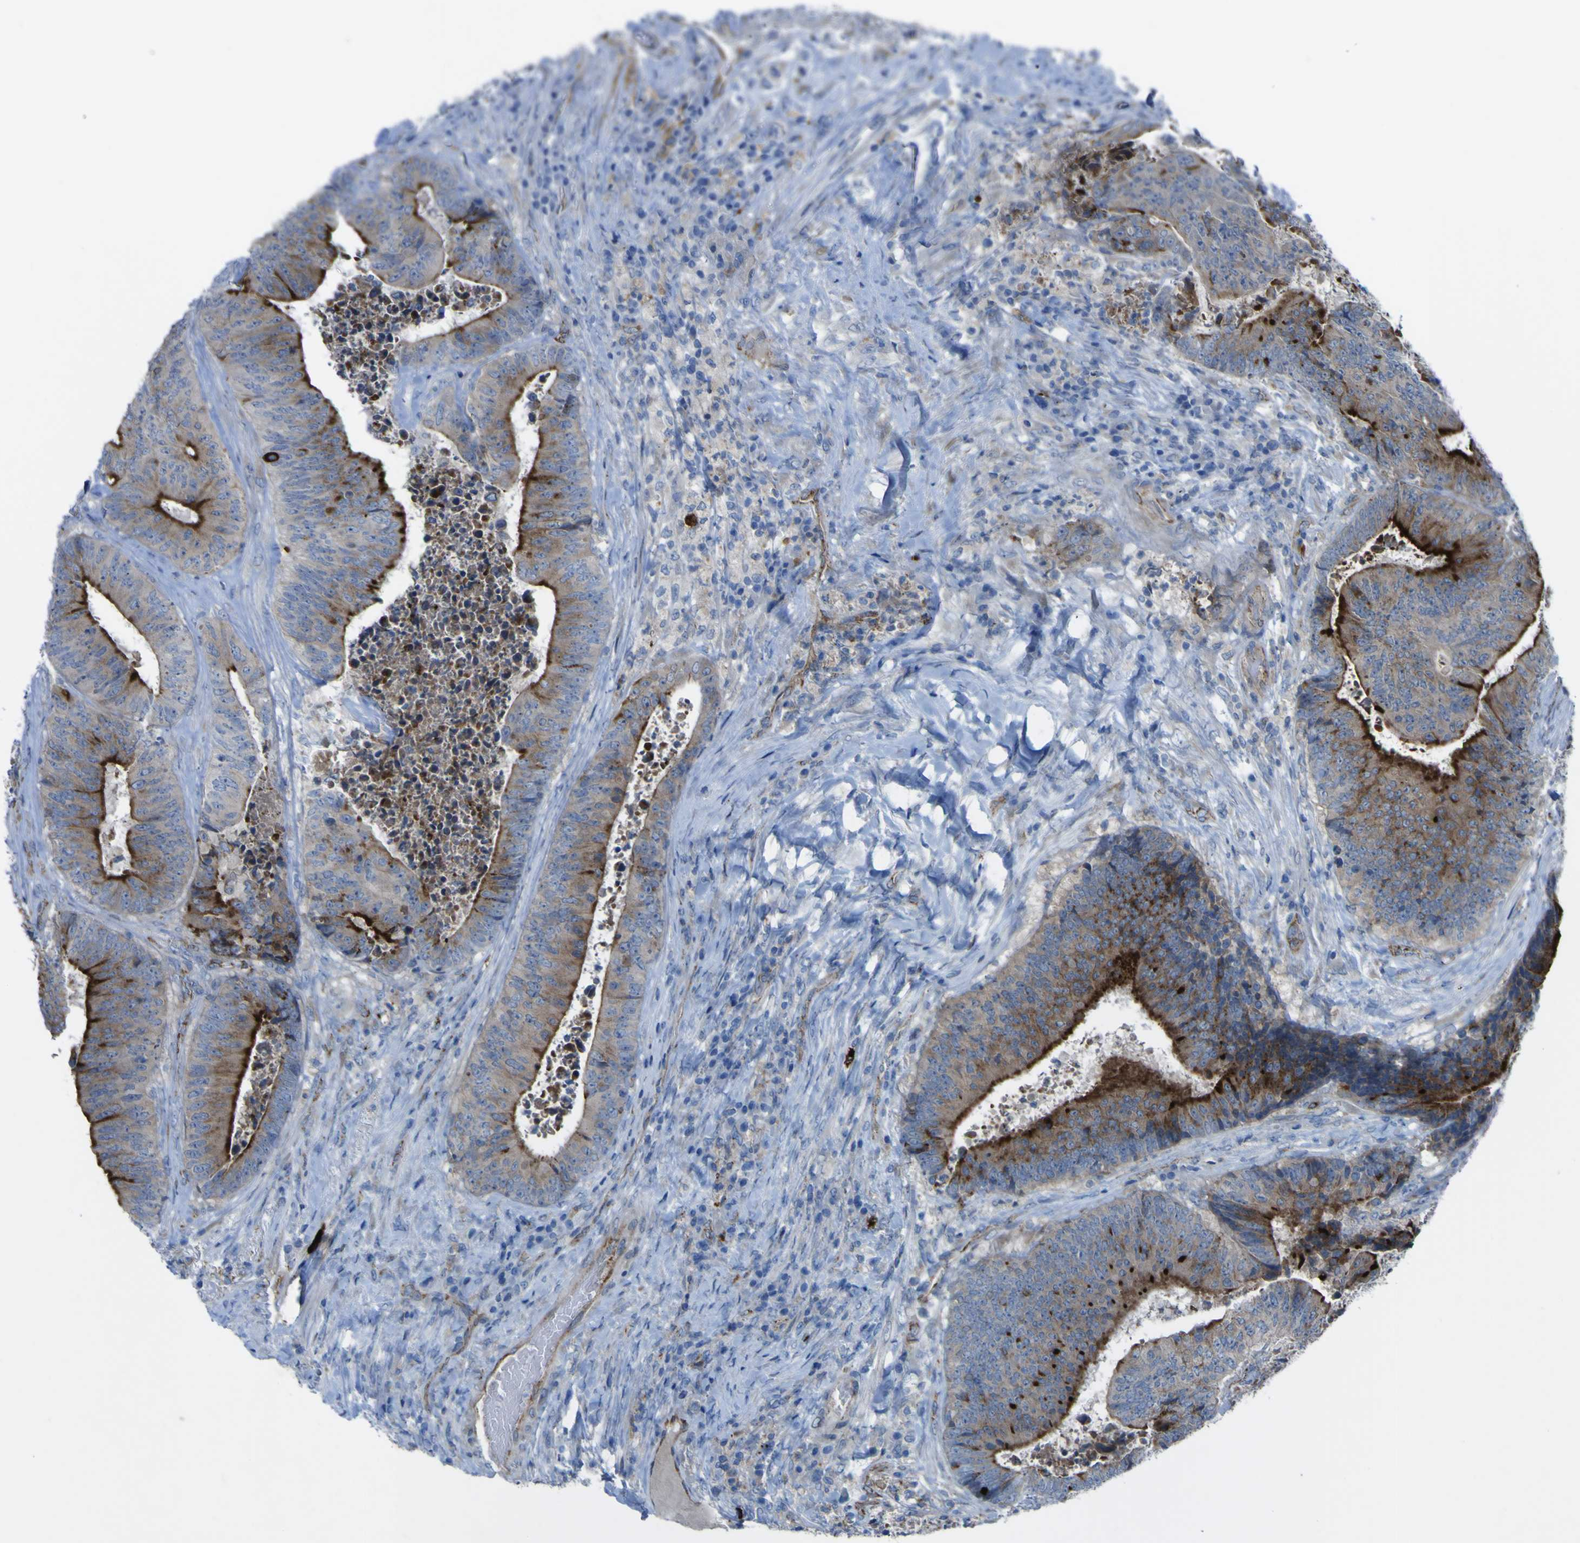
{"staining": {"intensity": "strong", "quantity": ">75%", "location": "cytoplasmic/membranous"}, "tissue": "colorectal cancer", "cell_type": "Tumor cells", "image_type": "cancer", "snomed": [{"axis": "morphology", "description": "Adenocarcinoma, NOS"}, {"axis": "topography", "description": "Rectum"}], "caption": "The immunohistochemical stain shows strong cytoplasmic/membranous positivity in tumor cells of adenocarcinoma (colorectal) tissue.", "gene": "CST3", "patient": {"sex": "male", "age": 72}}